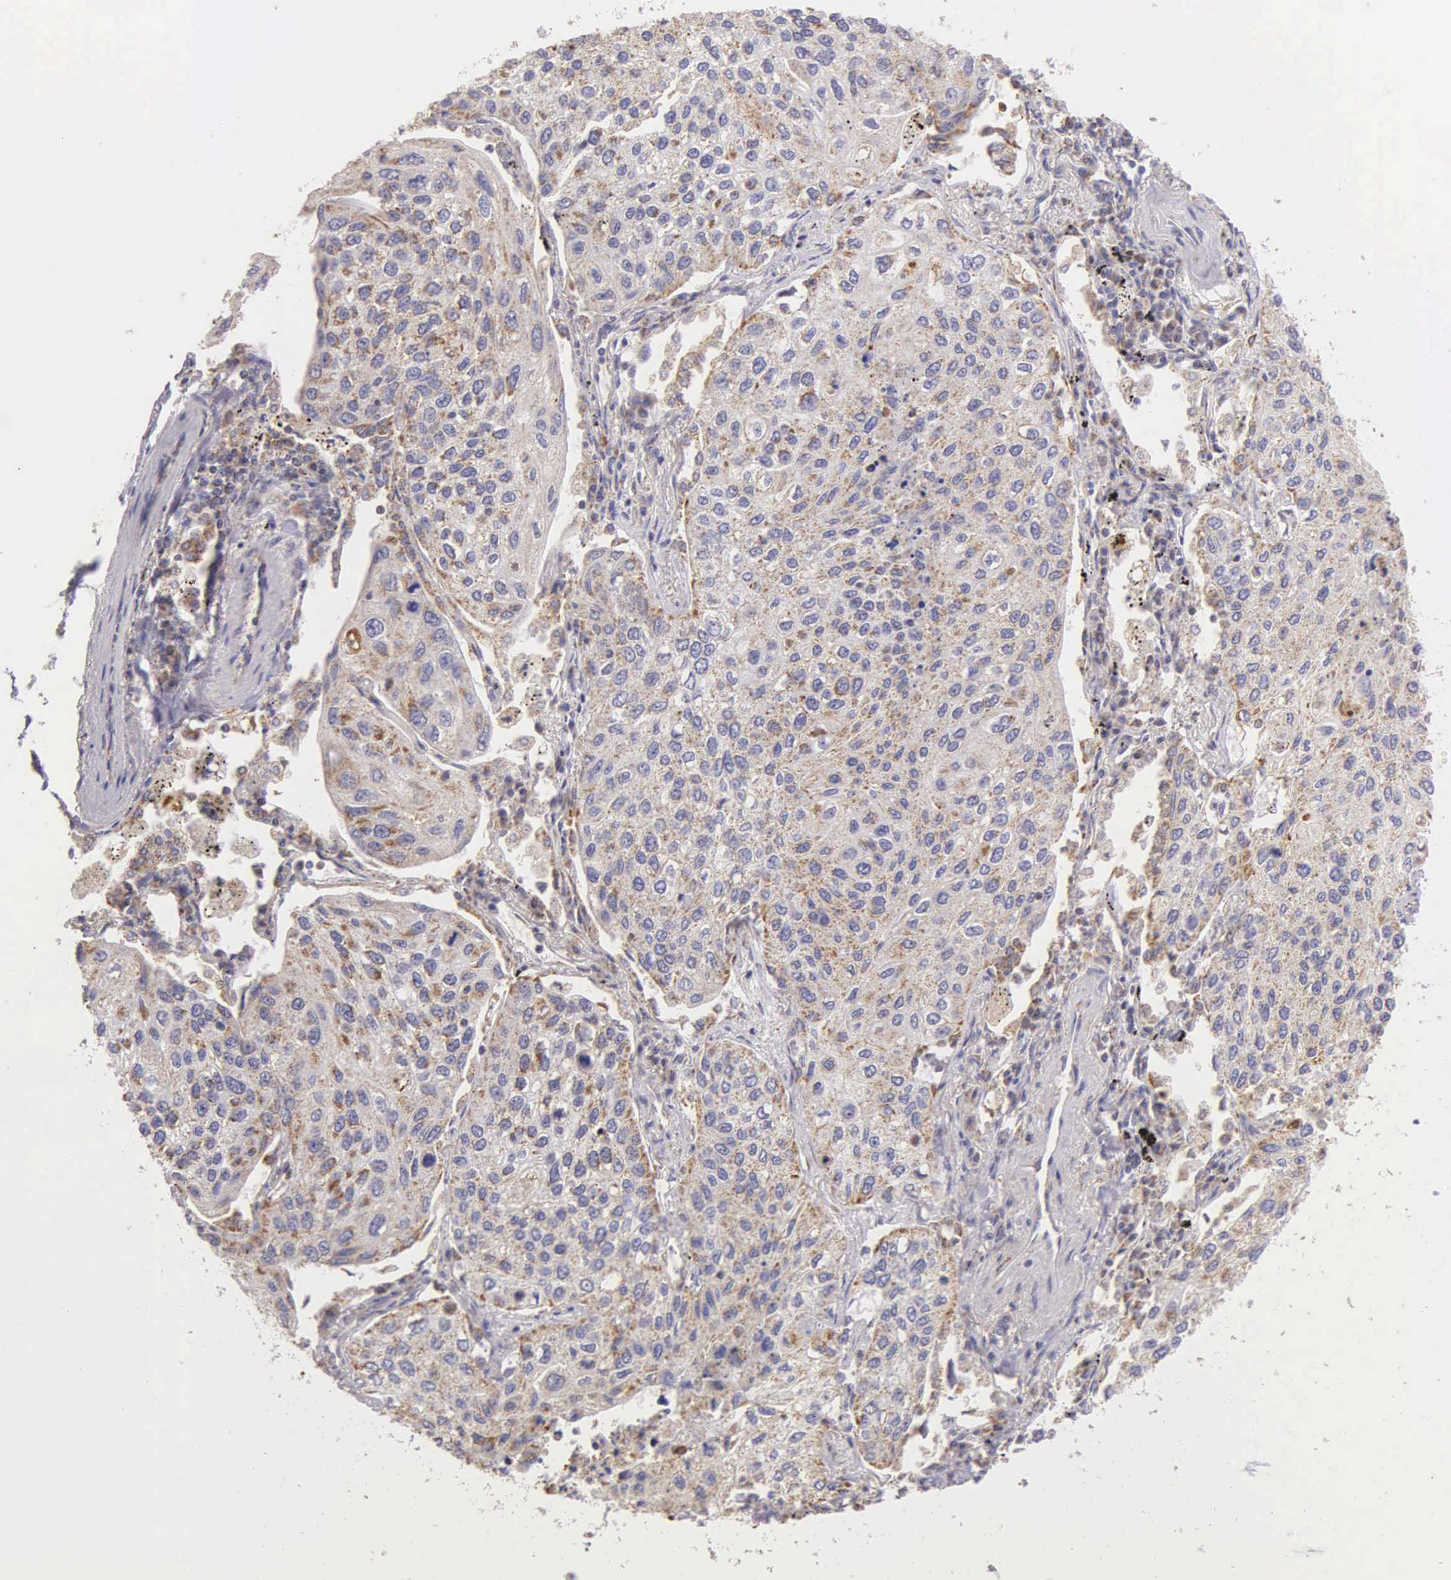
{"staining": {"intensity": "weak", "quantity": "<25%", "location": "cytoplasmic/membranous"}, "tissue": "lung cancer", "cell_type": "Tumor cells", "image_type": "cancer", "snomed": [{"axis": "morphology", "description": "Squamous cell carcinoma, NOS"}, {"axis": "topography", "description": "Lung"}], "caption": "DAB (3,3'-diaminobenzidine) immunohistochemical staining of human lung squamous cell carcinoma reveals no significant expression in tumor cells.", "gene": "ESR1", "patient": {"sex": "male", "age": 75}}